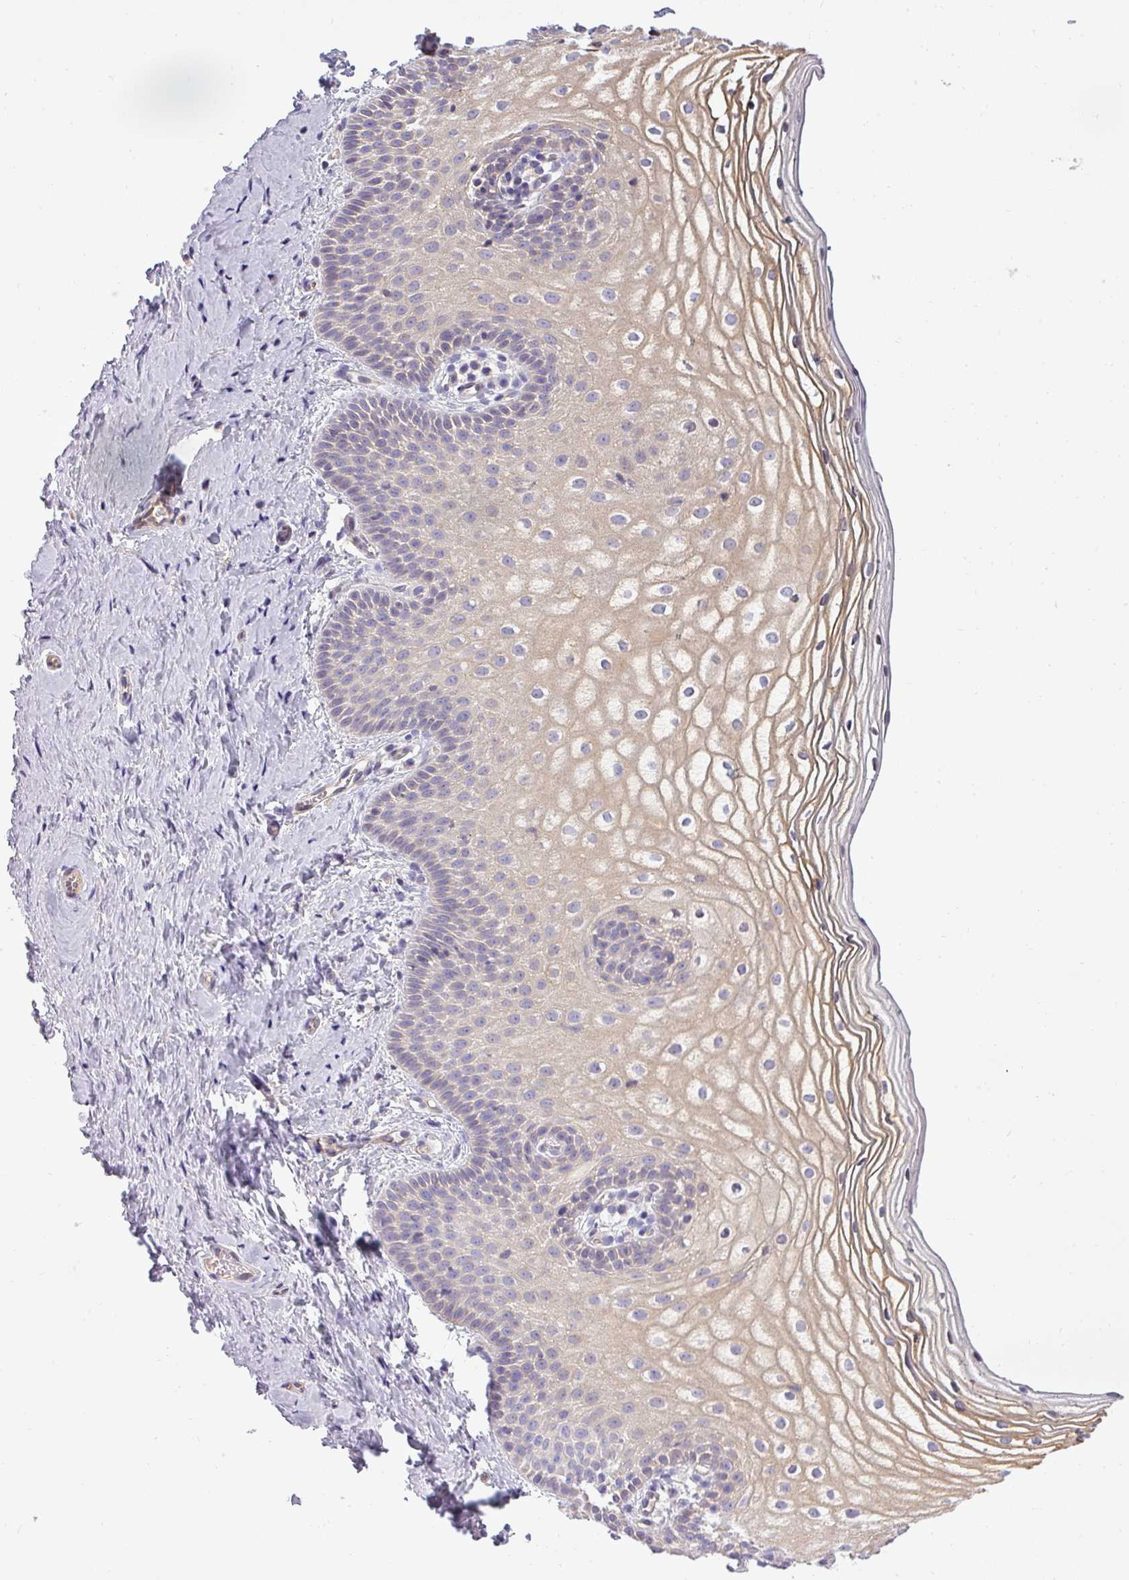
{"staining": {"intensity": "negative", "quantity": "none", "location": "none"}, "tissue": "vagina", "cell_type": "Squamous epithelial cells", "image_type": "normal", "snomed": [{"axis": "morphology", "description": "Normal tissue, NOS"}, {"axis": "topography", "description": "Vagina"}], "caption": "Squamous epithelial cells show no significant protein expression in benign vagina.", "gene": "ZNF835", "patient": {"sex": "female", "age": 56}}